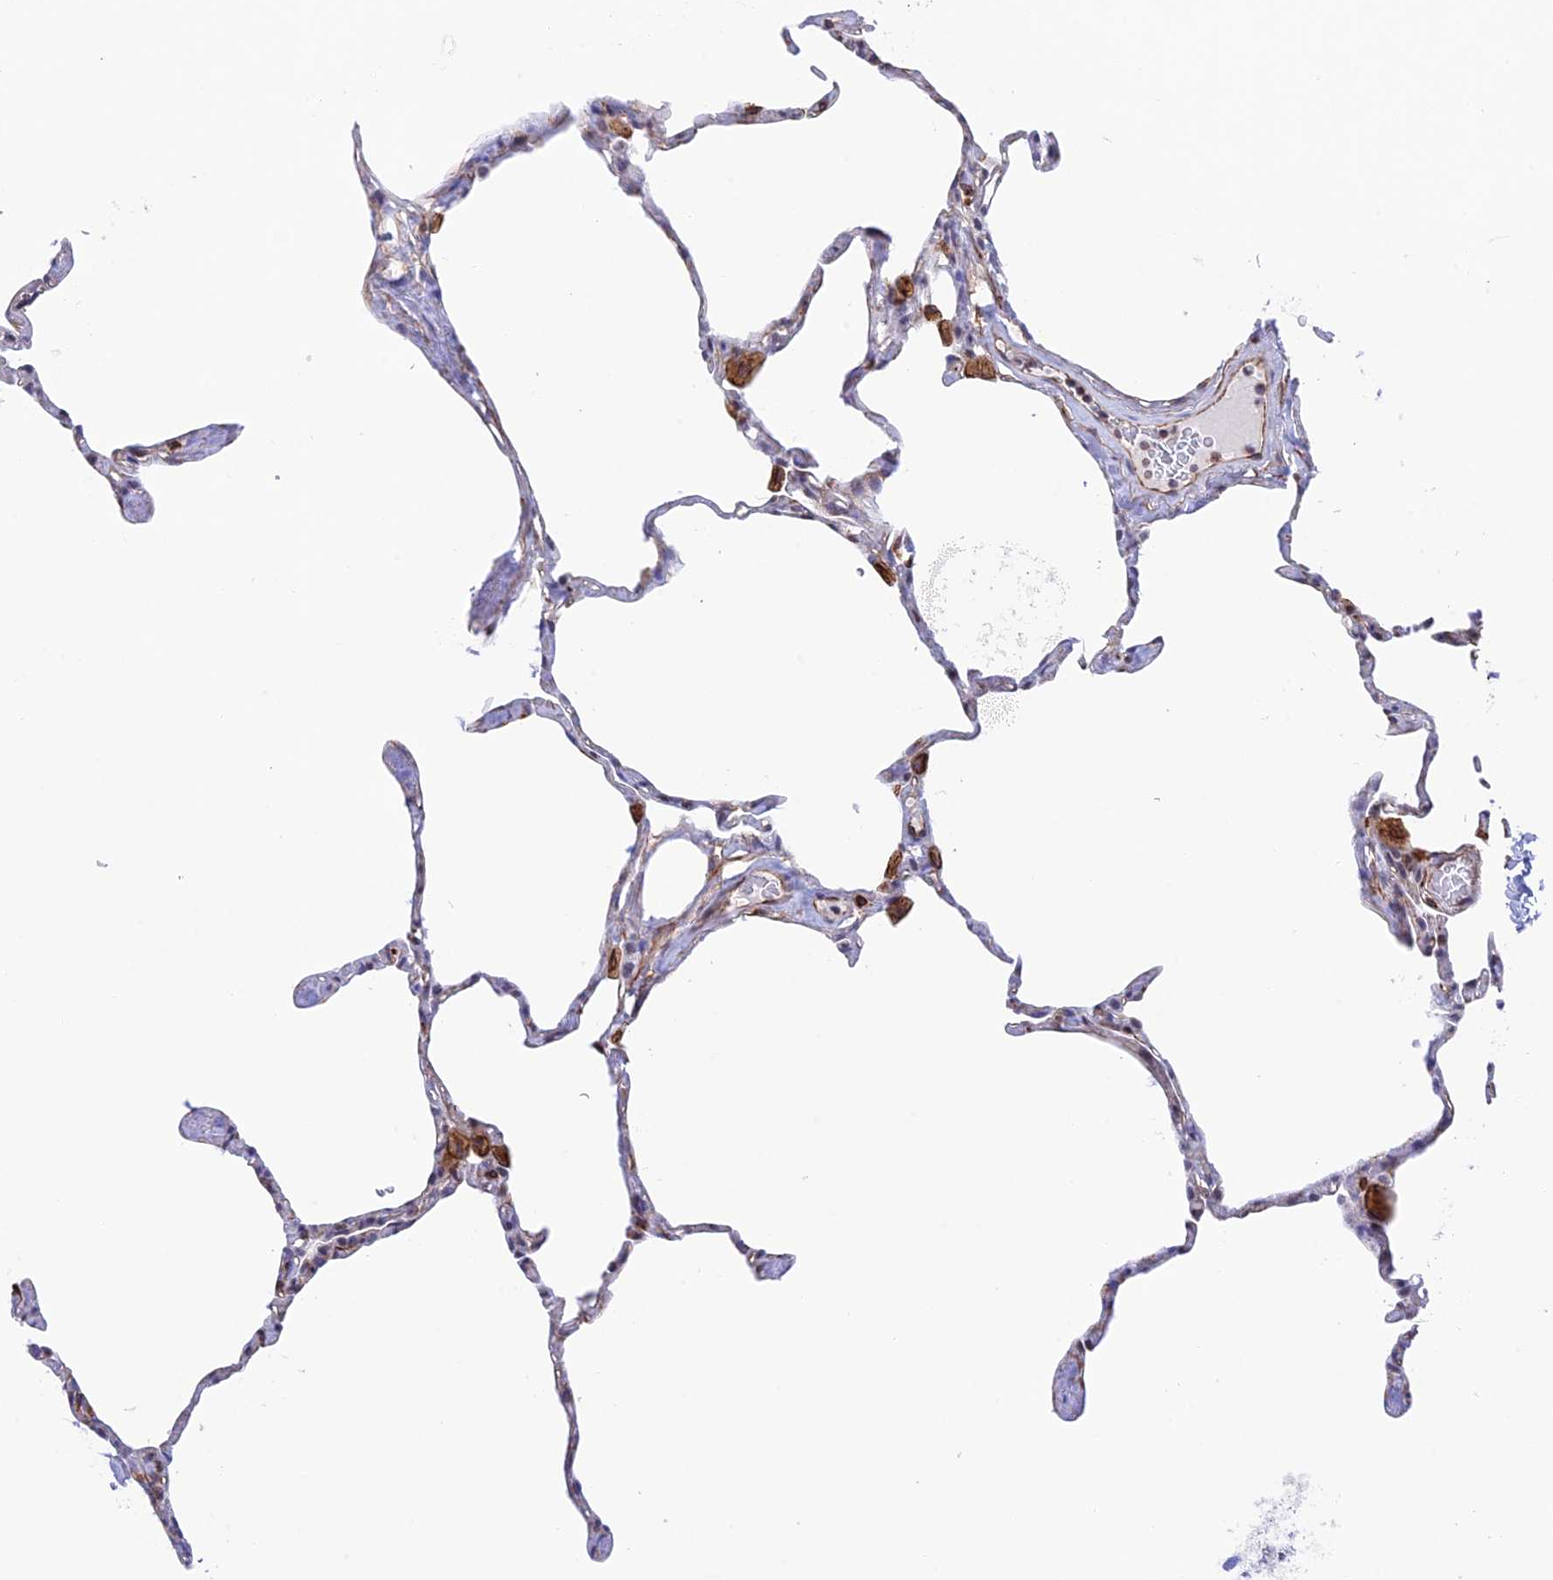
{"staining": {"intensity": "negative", "quantity": "none", "location": "none"}, "tissue": "lung", "cell_type": "Alveolar cells", "image_type": "normal", "snomed": [{"axis": "morphology", "description": "Normal tissue, NOS"}, {"axis": "topography", "description": "Lung"}], "caption": "IHC image of unremarkable human lung stained for a protein (brown), which exhibits no positivity in alveolar cells. (DAB immunohistochemistry (IHC), high magnification).", "gene": "ZNF652", "patient": {"sex": "male", "age": 65}}